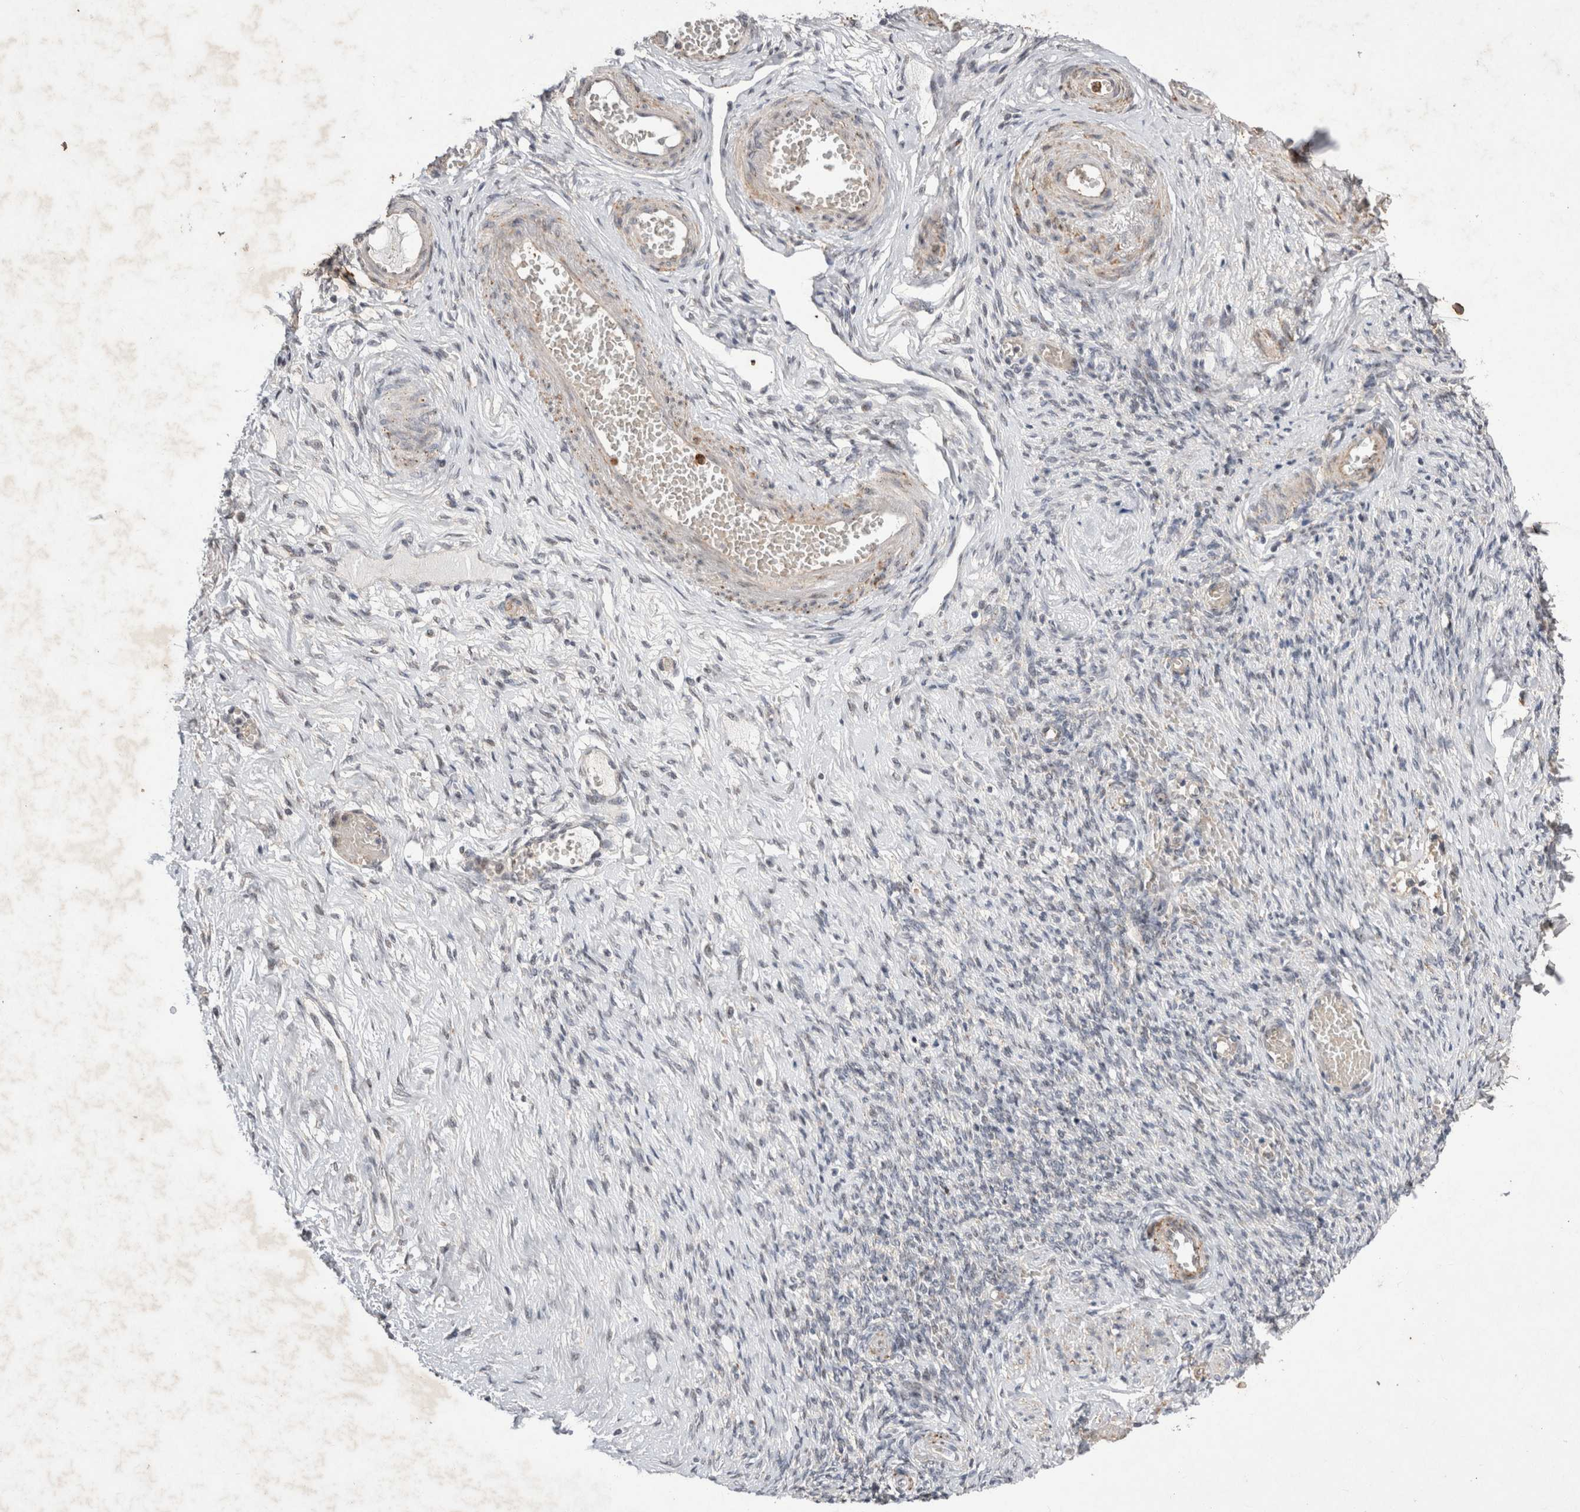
{"staining": {"intensity": "moderate", "quantity": ">75%", "location": "cytoplasmic/membranous,nuclear"}, "tissue": "adipose tissue", "cell_type": "Adipocytes", "image_type": "normal", "snomed": [{"axis": "morphology", "description": "Normal tissue, NOS"}, {"axis": "topography", "description": "Vascular tissue"}, {"axis": "topography", "description": "Fallopian tube"}, {"axis": "topography", "description": "Ovary"}], "caption": "Protein expression analysis of unremarkable adipose tissue reveals moderate cytoplasmic/membranous,nuclear expression in approximately >75% of adipocytes.", "gene": "STK11", "patient": {"sex": "female", "age": 67}}